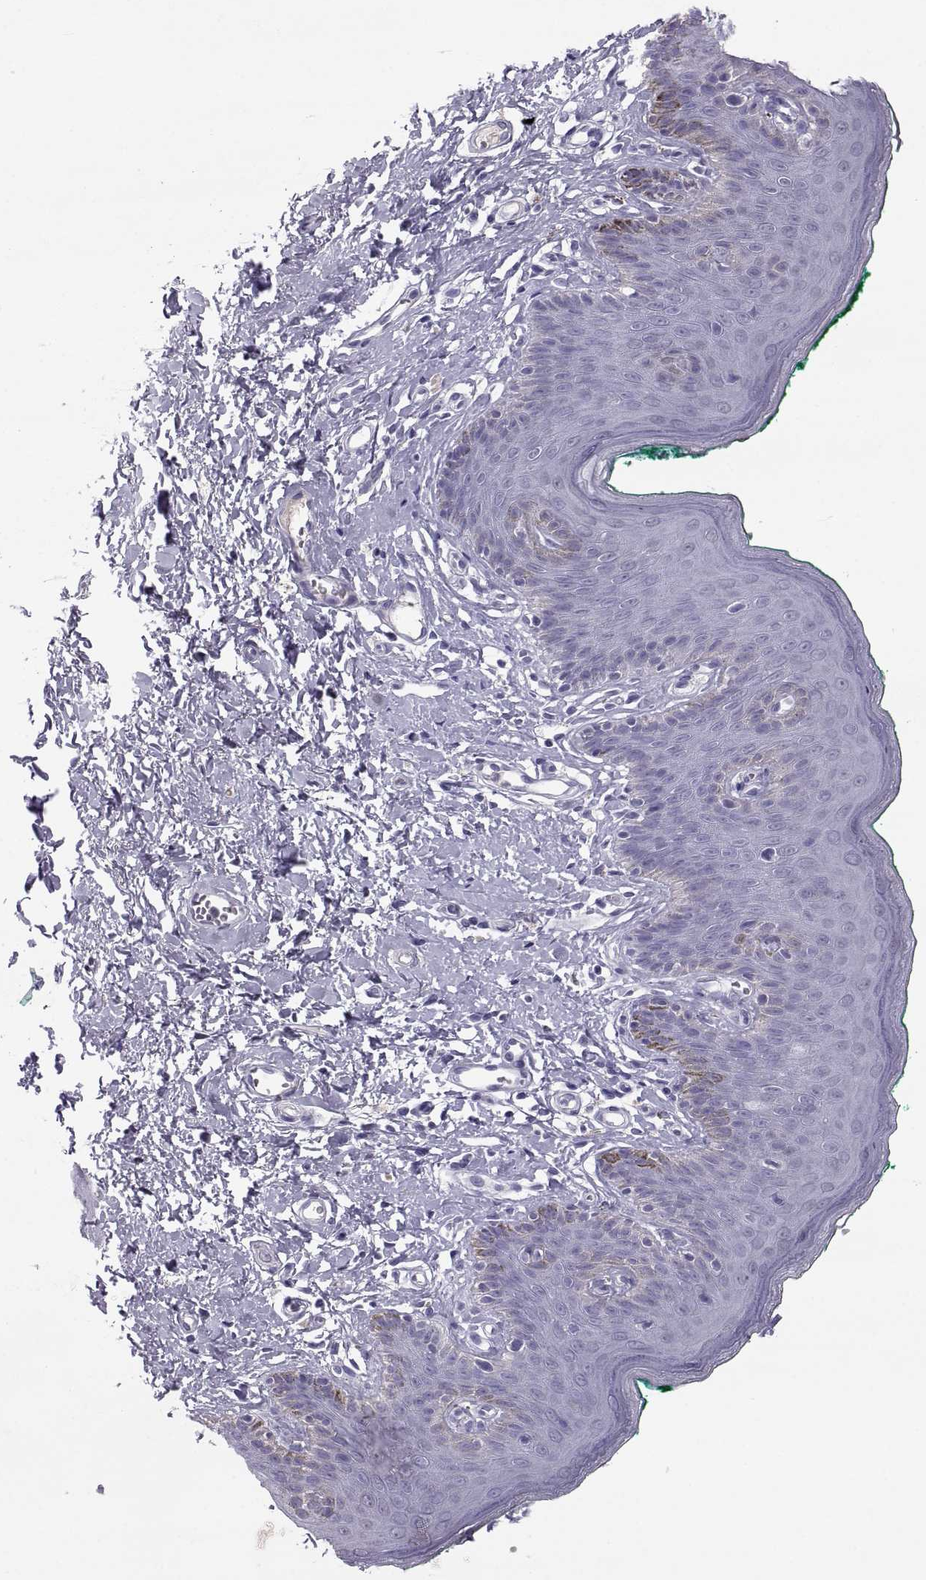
{"staining": {"intensity": "negative", "quantity": "none", "location": "none"}, "tissue": "skin", "cell_type": "Epidermal cells", "image_type": "normal", "snomed": [{"axis": "morphology", "description": "Normal tissue, NOS"}, {"axis": "topography", "description": "Vulva"}], "caption": "IHC histopathology image of normal human skin stained for a protein (brown), which reveals no expression in epidermal cells. Nuclei are stained in blue.", "gene": "IGSF1", "patient": {"sex": "female", "age": 66}}